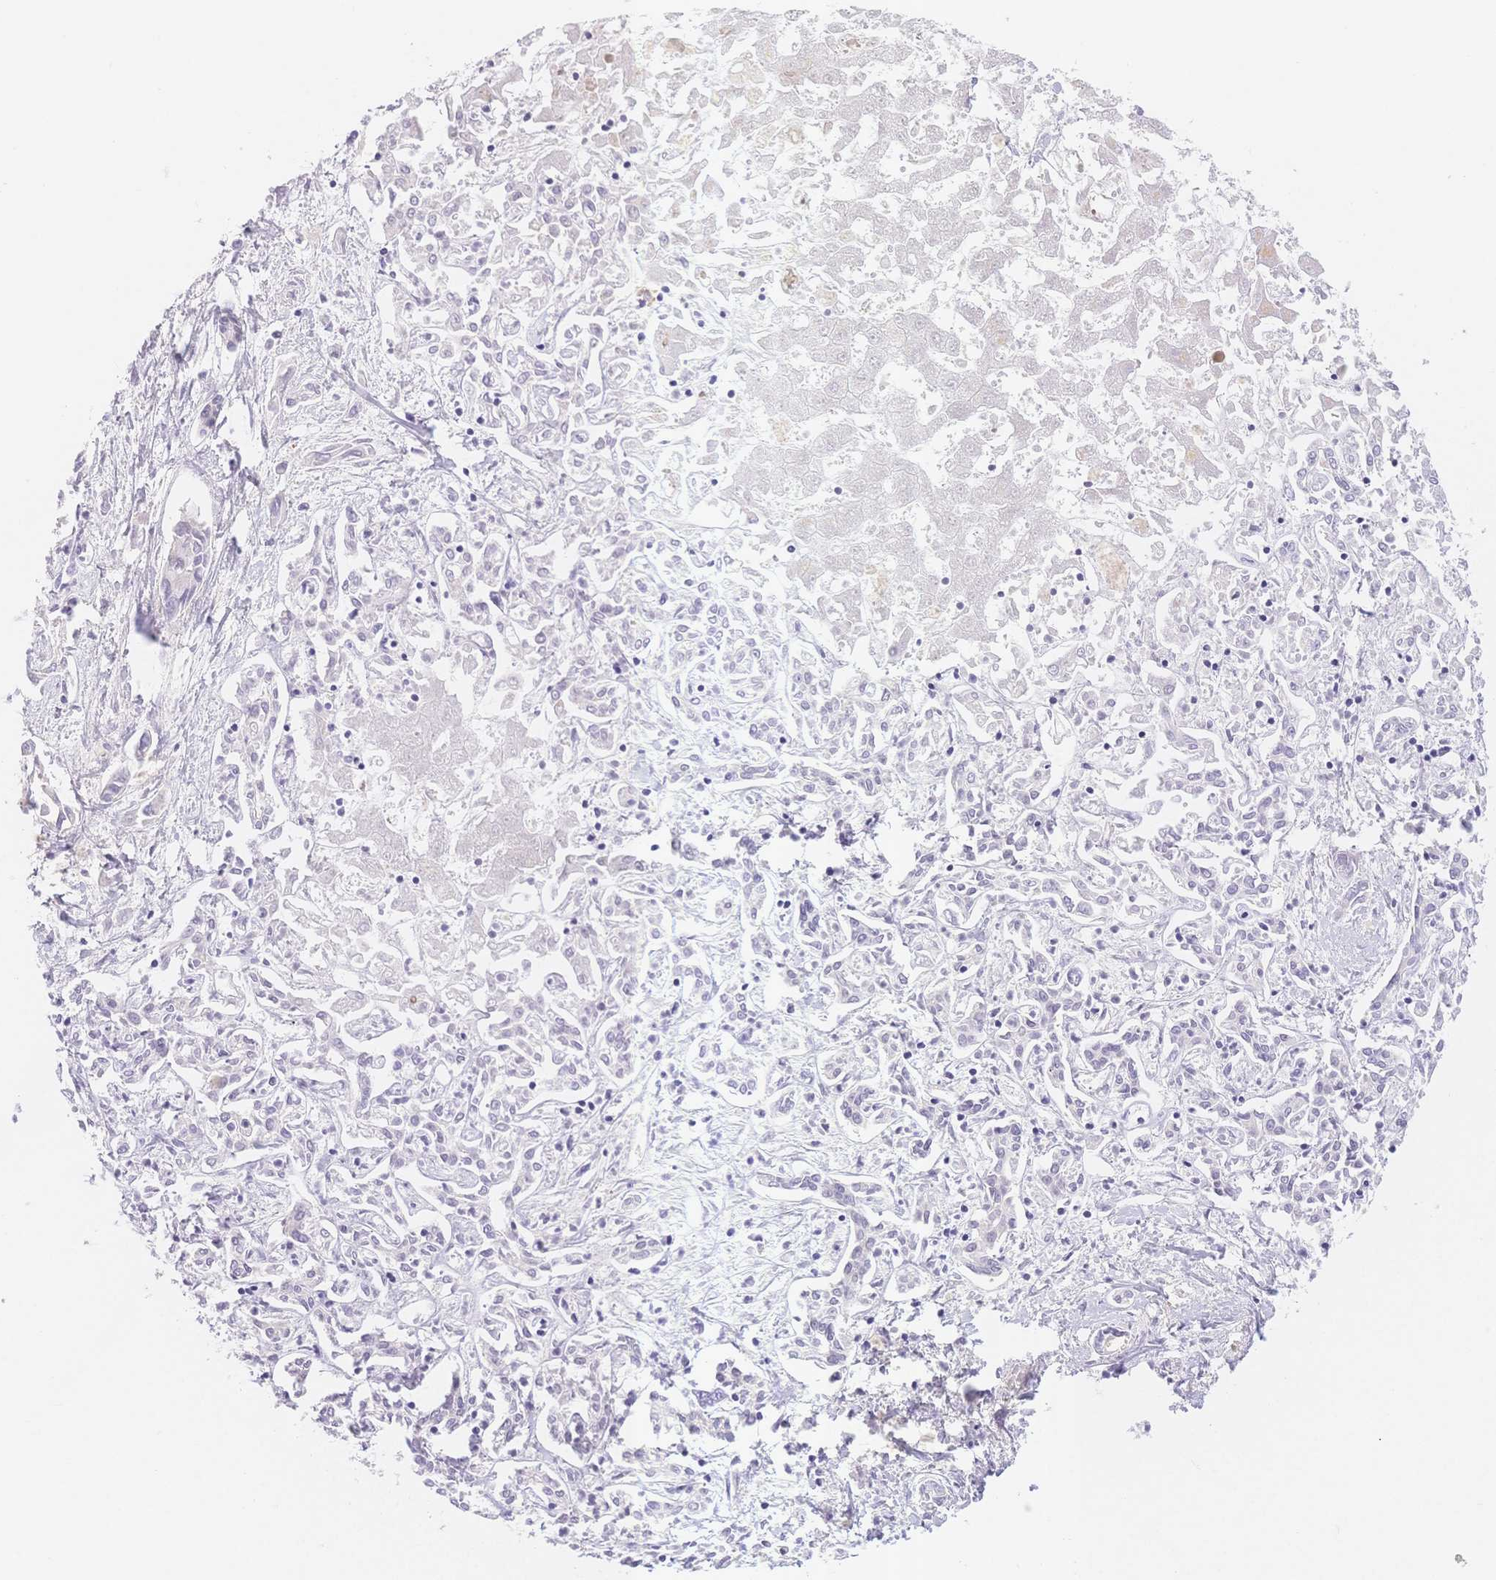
{"staining": {"intensity": "negative", "quantity": "none", "location": "none"}, "tissue": "liver cancer", "cell_type": "Tumor cells", "image_type": "cancer", "snomed": [{"axis": "morphology", "description": "Cholangiocarcinoma"}, {"axis": "topography", "description": "Liver"}], "caption": "Tumor cells show no significant protein staining in cholangiocarcinoma (liver).", "gene": "CSN1S1", "patient": {"sex": "female", "age": 64}}